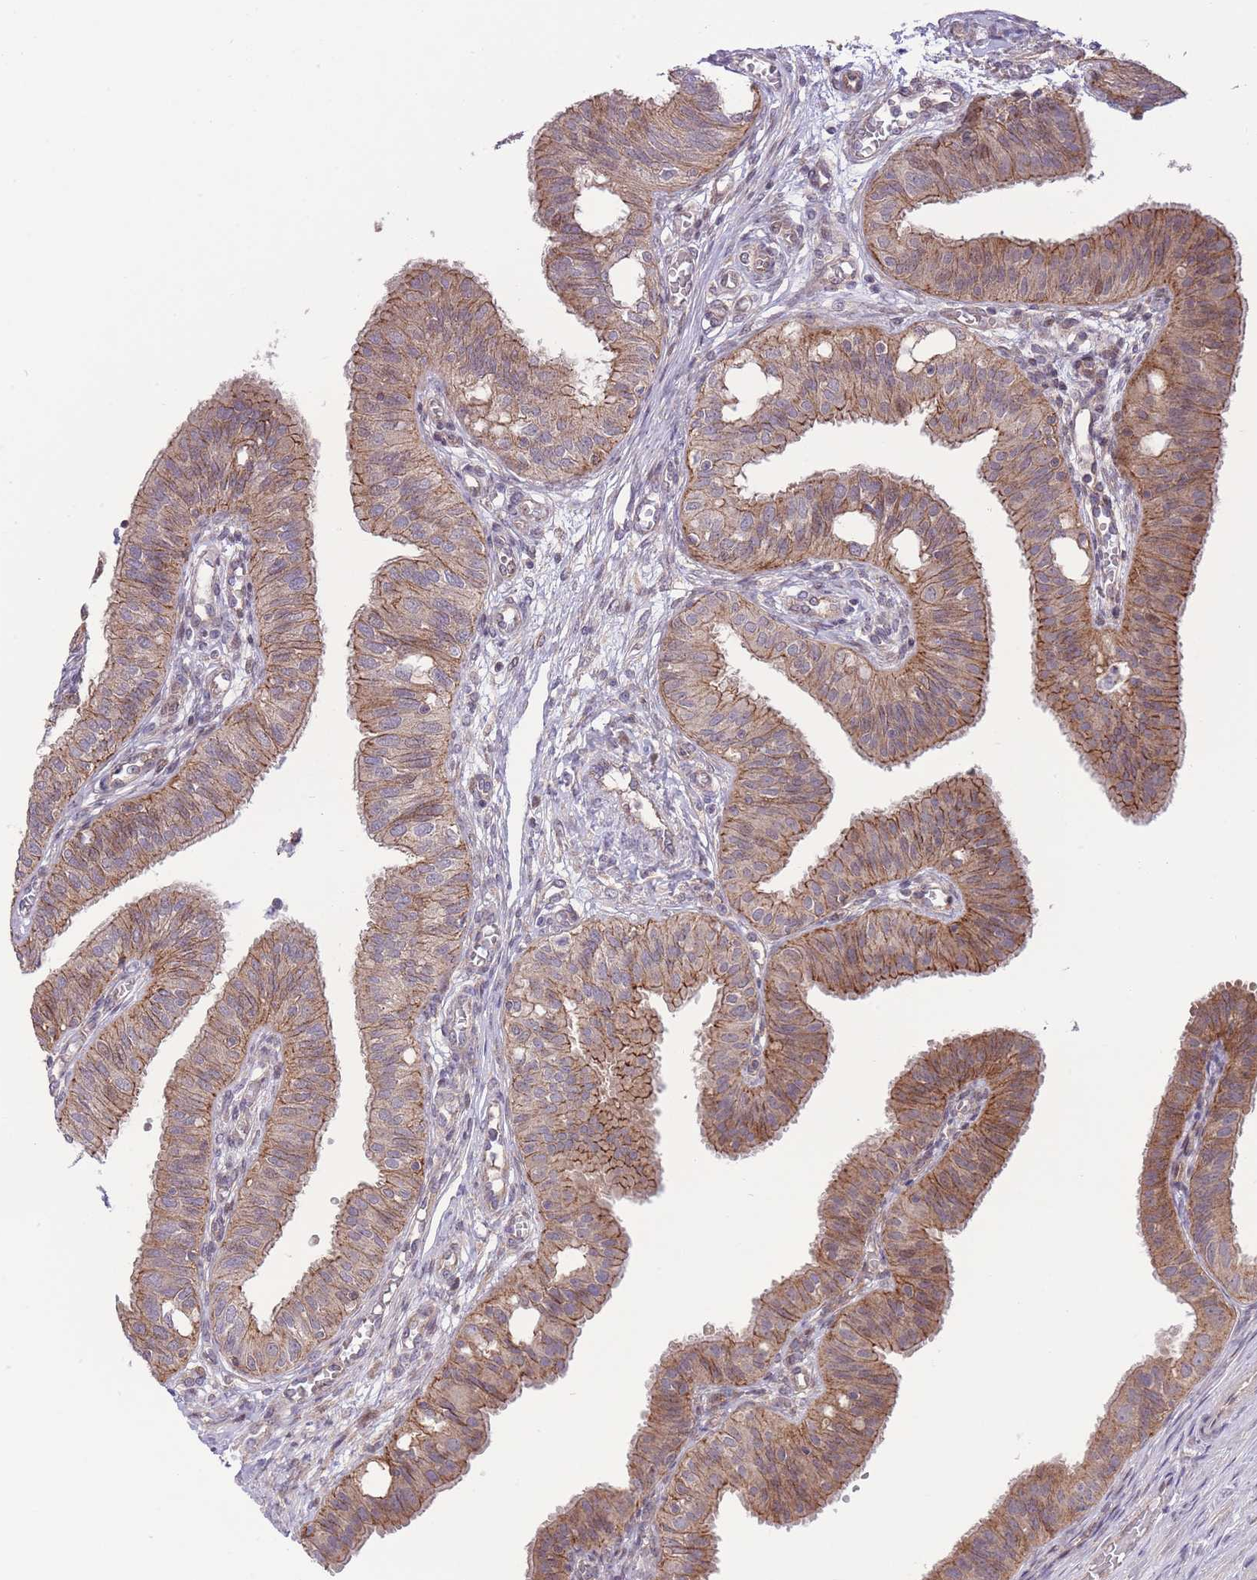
{"staining": {"intensity": "strong", "quantity": ">75%", "location": "cytoplasmic/membranous"}, "tissue": "fallopian tube", "cell_type": "Glandular cells", "image_type": "normal", "snomed": [{"axis": "morphology", "description": "Normal tissue, NOS"}, {"axis": "topography", "description": "Fallopian tube"}, {"axis": "topography", "description": "Ovary"}], "caption": "Immunohistochemical staining of unremarkable fallopian tube reveals high levels of strong cytoplasmic/membranous staining in about >75% of glandular cells.", "gene": "RIC8A", "patient": {"sex": "female", "age": 42}}